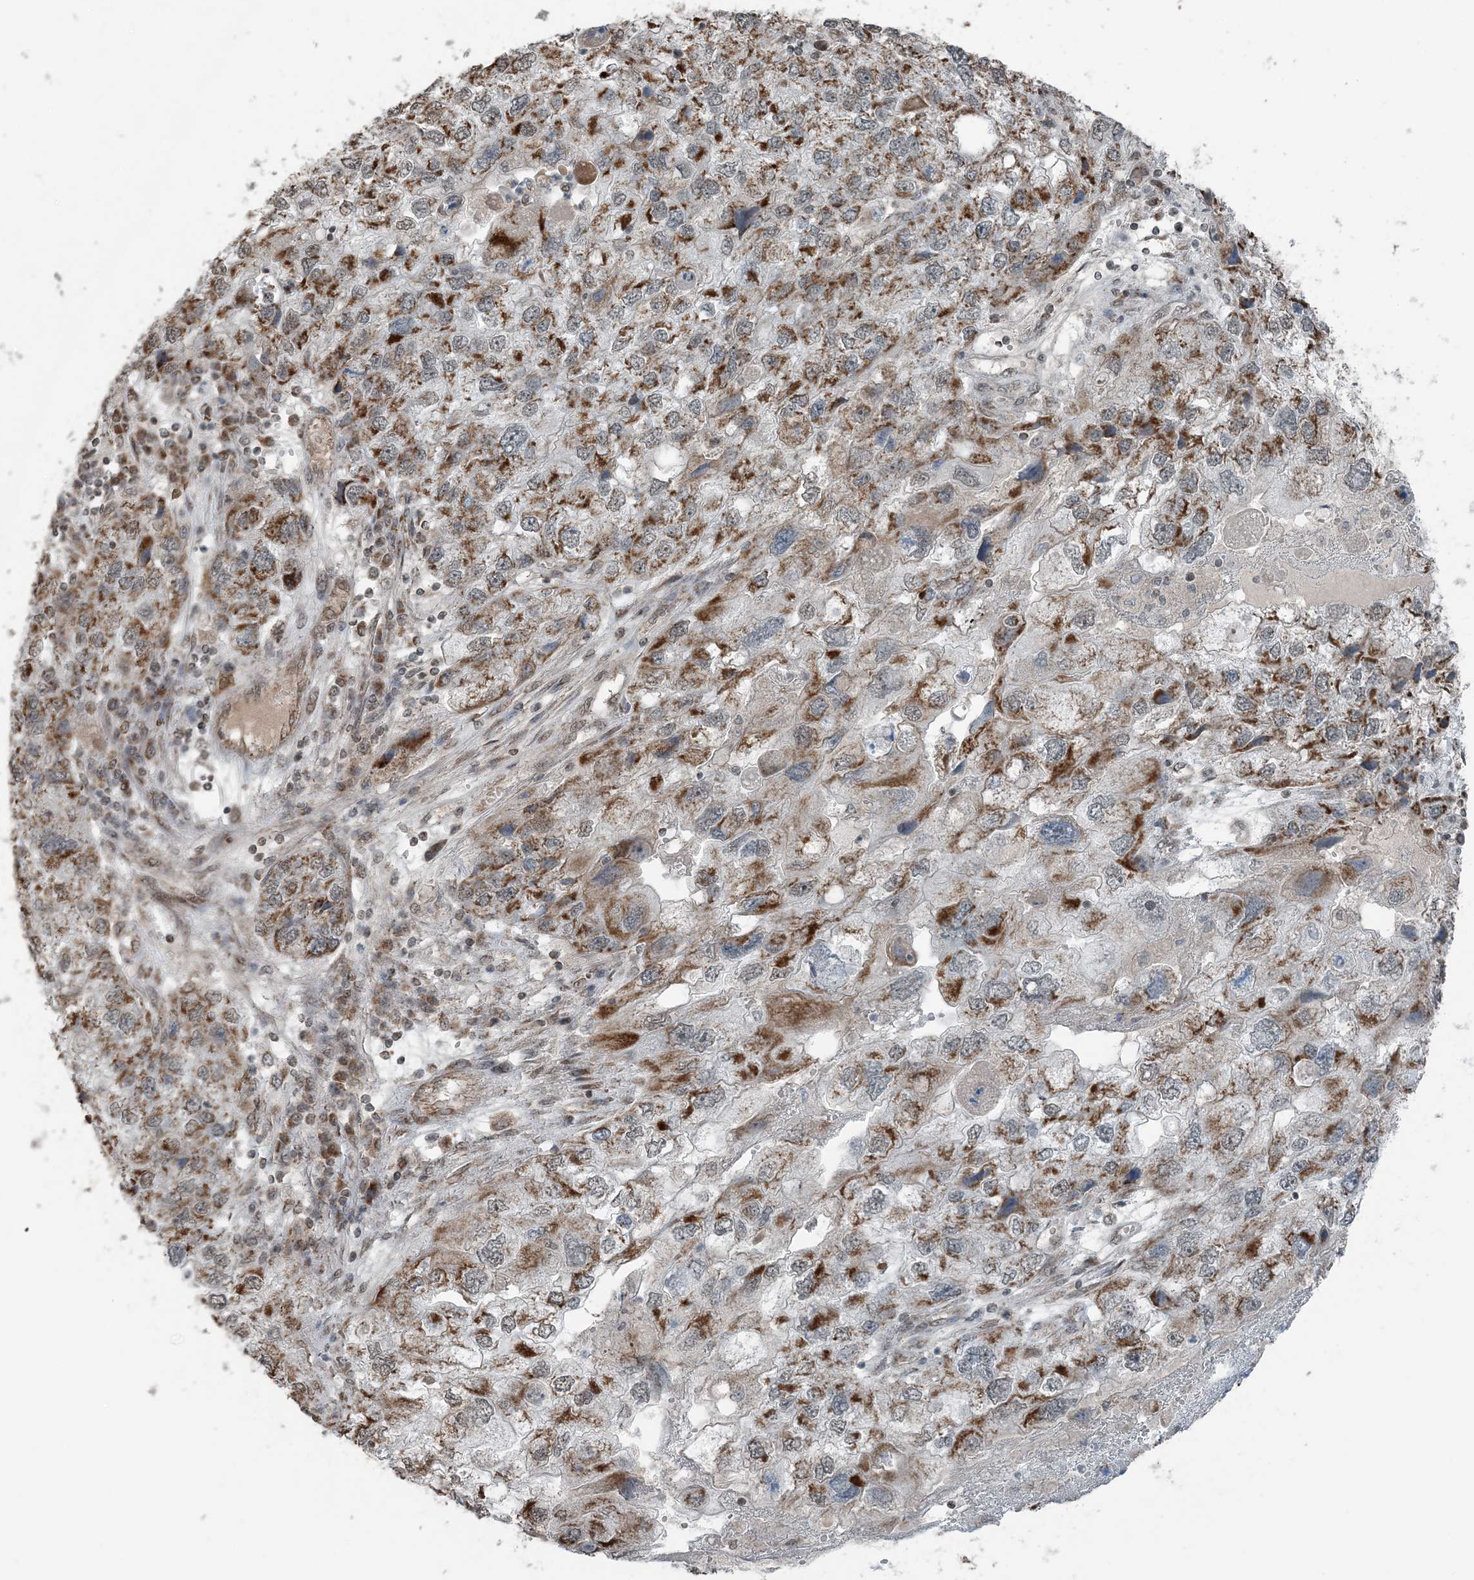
{"staining": {"intensity": "moderate", "quantity": ">75%", "location": "cytoplasmic/membranous"}, "tissue": "endometrial cancer", "cell_type": "Tumor cells", "image_type": "cancer", "snomed": [{"axis": "morphology", "description": "Adenocarcinoma, NOS"}, {"axis": "topography", "description": "Endometrium"}], "caption": "Human endometrial cancer stained for a protein (brown) exhibits moderate cytoplasmic/membranous positive expression in about >75% of tumor cells.", "gene": "PILRB", "patient": {"sex": "female", "age": 49}}